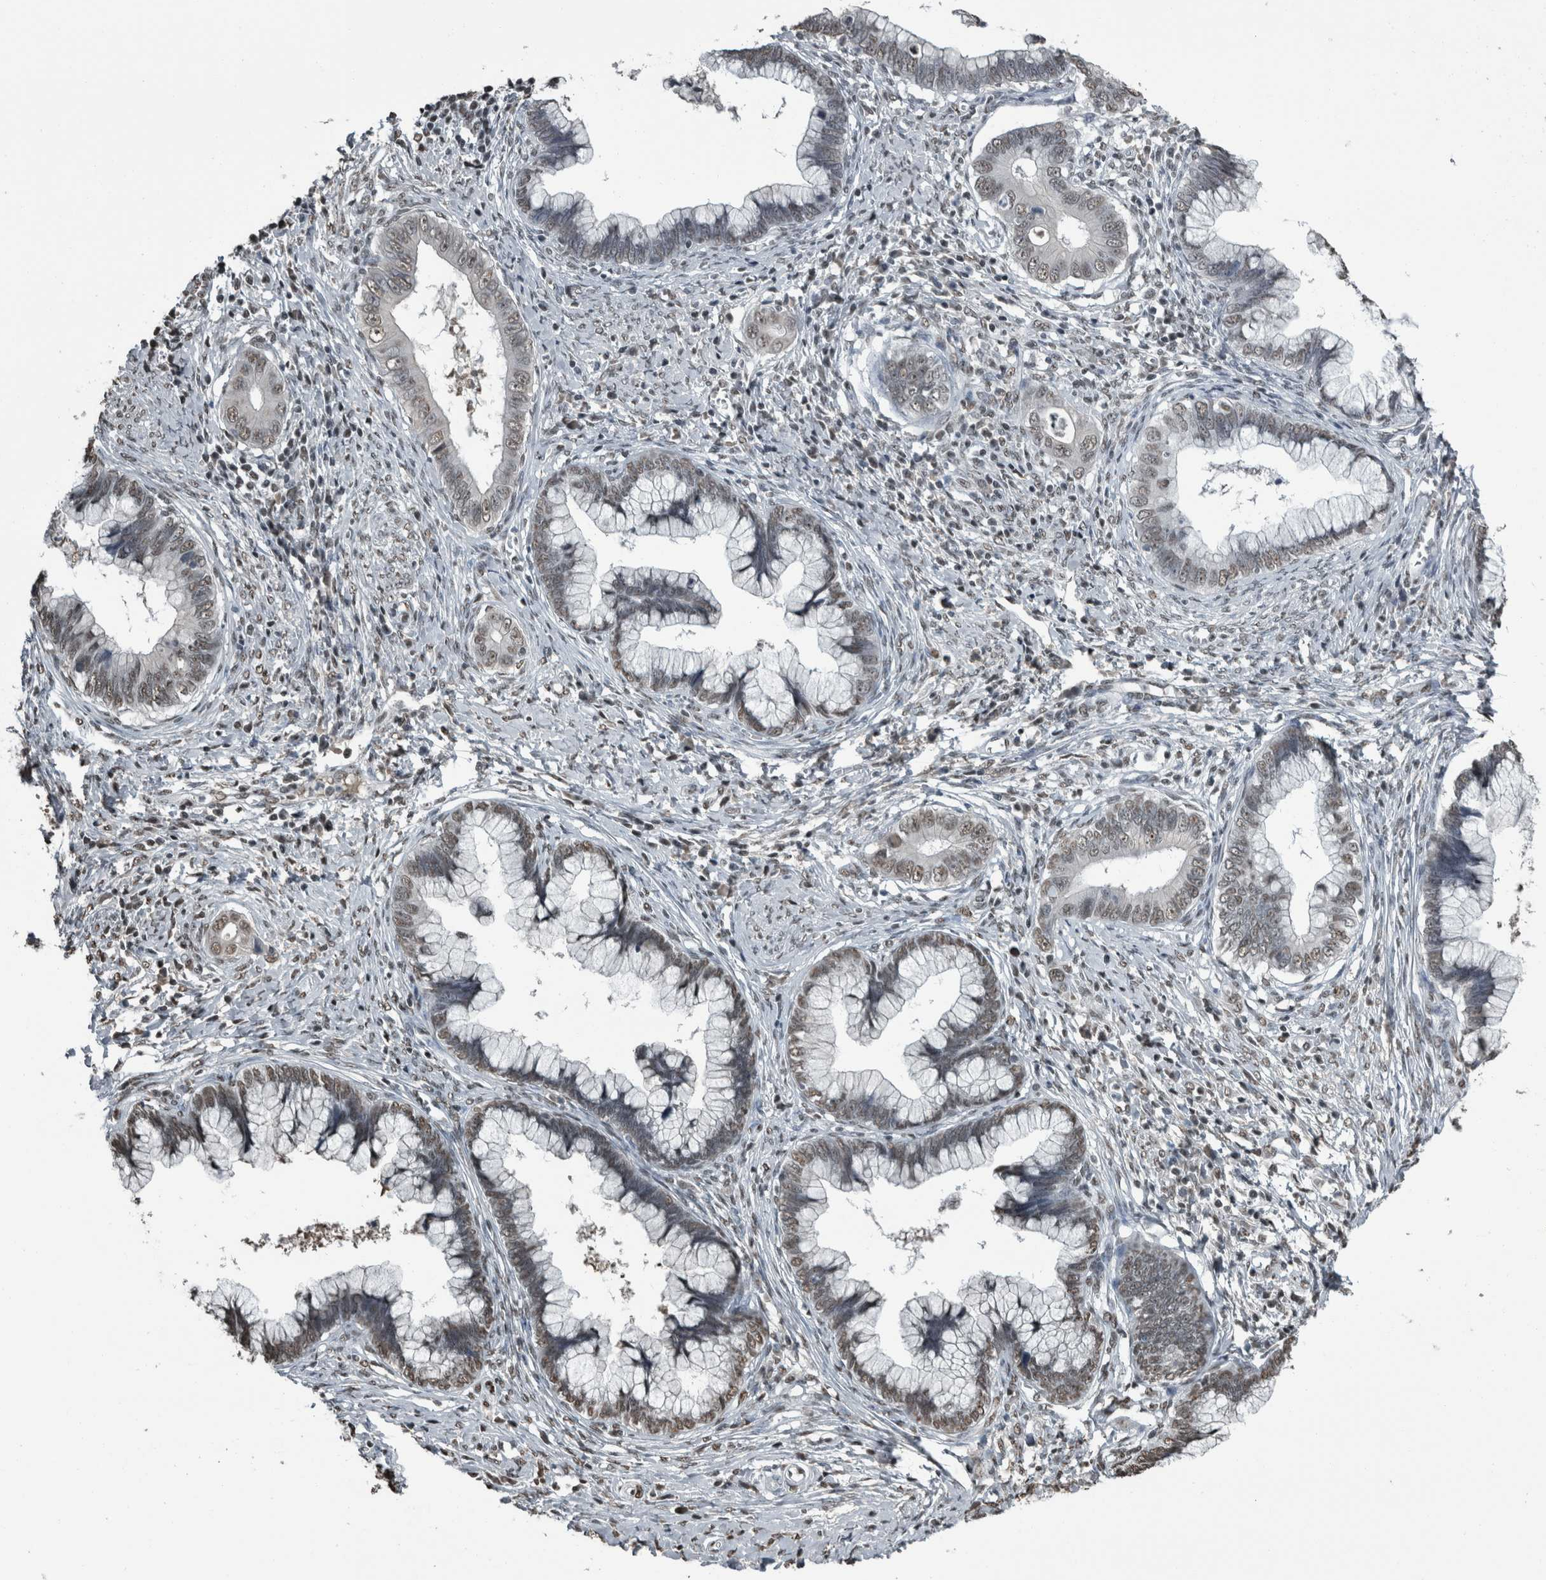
{"staining": {"intensity": "weak", "quantity": "25%-75%", "location": "nuclear"}, "tissue": "cervical cancer", "cell_type": "Tumor cells", "image_type": "cancer", "snomed": [{"axis": "morphology", "description": "Adenocarcinoma, NOS"}, {"axis": "topography", "description": "Cervix"}], "caption": "This image exhibits immunohistochemistry staining of human cervical cancer, with low weak nuclear staining in approximately 25%-75% of tumor cells.", "gene": "TGS1", "patient": {"sex": "female", "age": 44}}